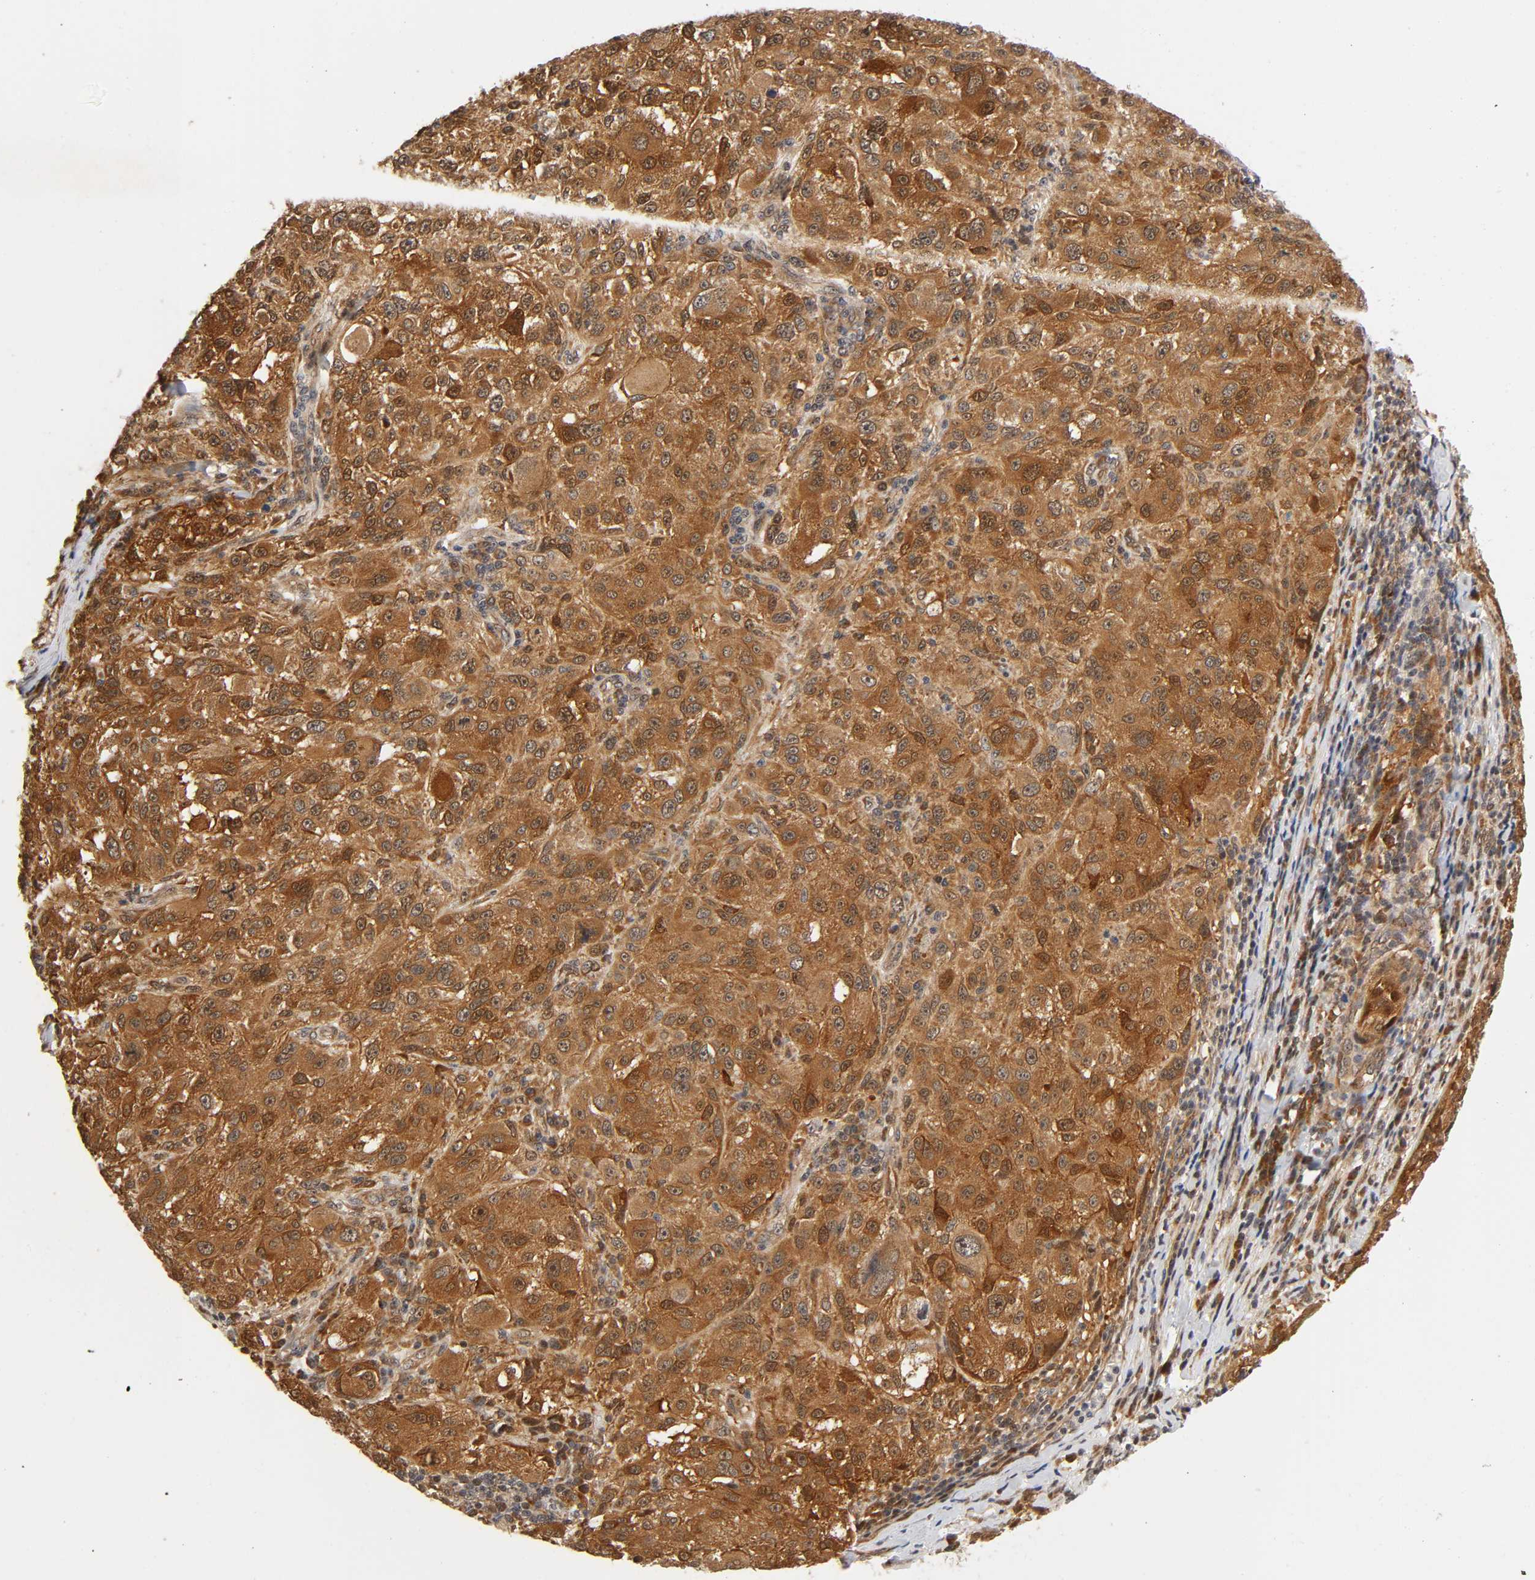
{"staining": {"intensity": "strong", "quantity": ">75%", "location": "cytoplasmic/membranous,nuclear"}, "tissue": "melanoma", "cell_type": "Tumor cells", "image_type": "cancer", "snomed": [{"axis": "morphology", "description": "Necrosis, NOS"}, {"axis": "morphology", "description": "Malignant melanoma, NOS"}, {"axis": "topography", "description": "Skin"}], "caption": "Melanoma stained for a protein (brown) shows strong cytoplasmic/membranous and nuclear positive positivity in about >75% of tumor cells.", "gene": "IQCJ-SCHIP1", "patient": {"sex": "female", "age": 87}}